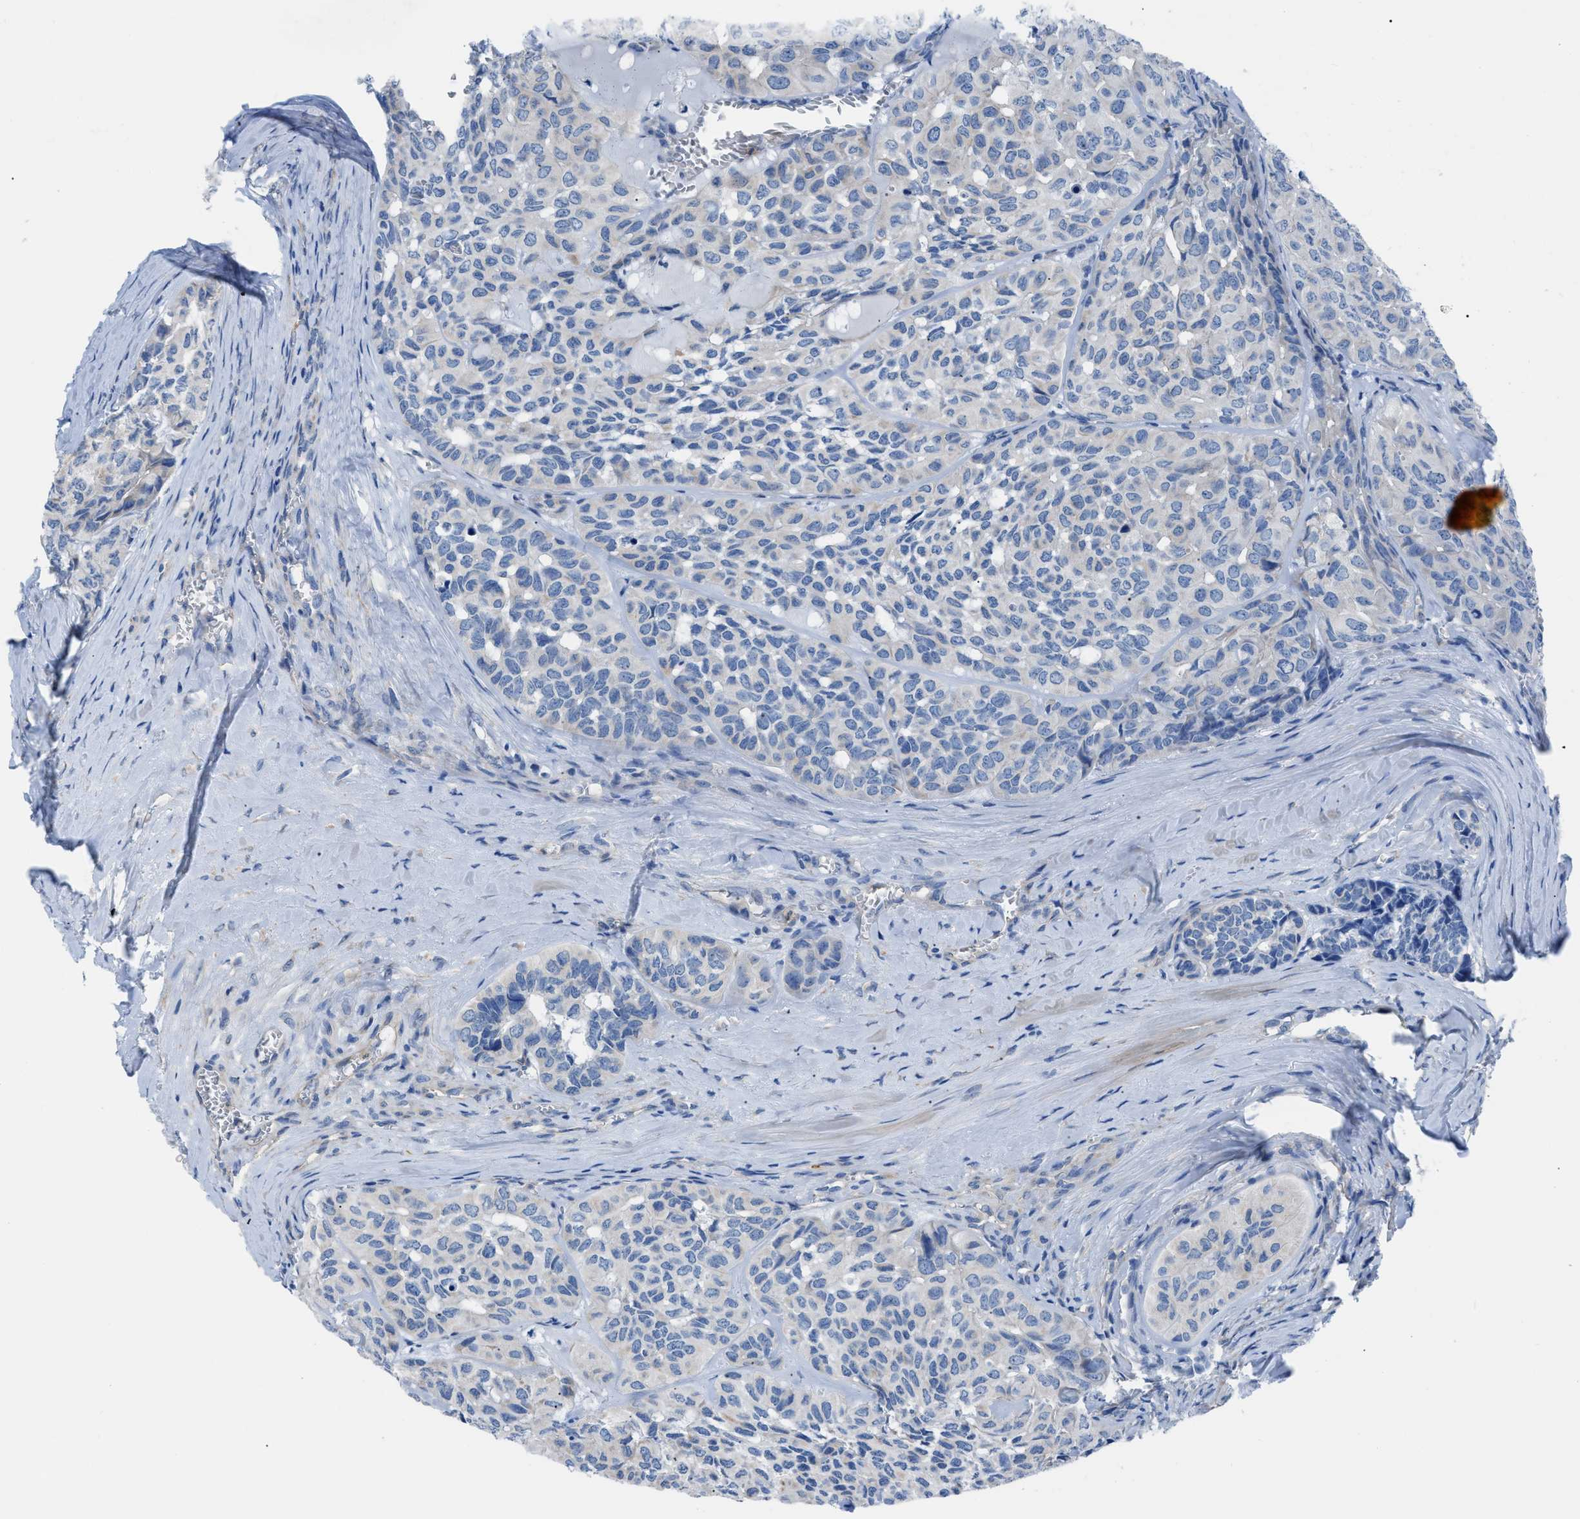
{"staining": {"intensity": "negative", "quantity": "none", "location": "none"}, "tissue": "head and neck cancer", "cell_type": "Tumor cells", "image_type": "cancer", "snomed": [{"axis": "morphology", "description": "Adenocarcinoma, NOS"}, {"axis": "topography", "description": "Salivary gland, NOS"}, {"axis": "topography", "description": "Head-Neck"}], "caption": "Immunohistochemical staining of human head and neck cancer reveals no significant positivity in tumor cells.", "gene": "ITPR1", "patient": {"sex": "female", "age": 76}}